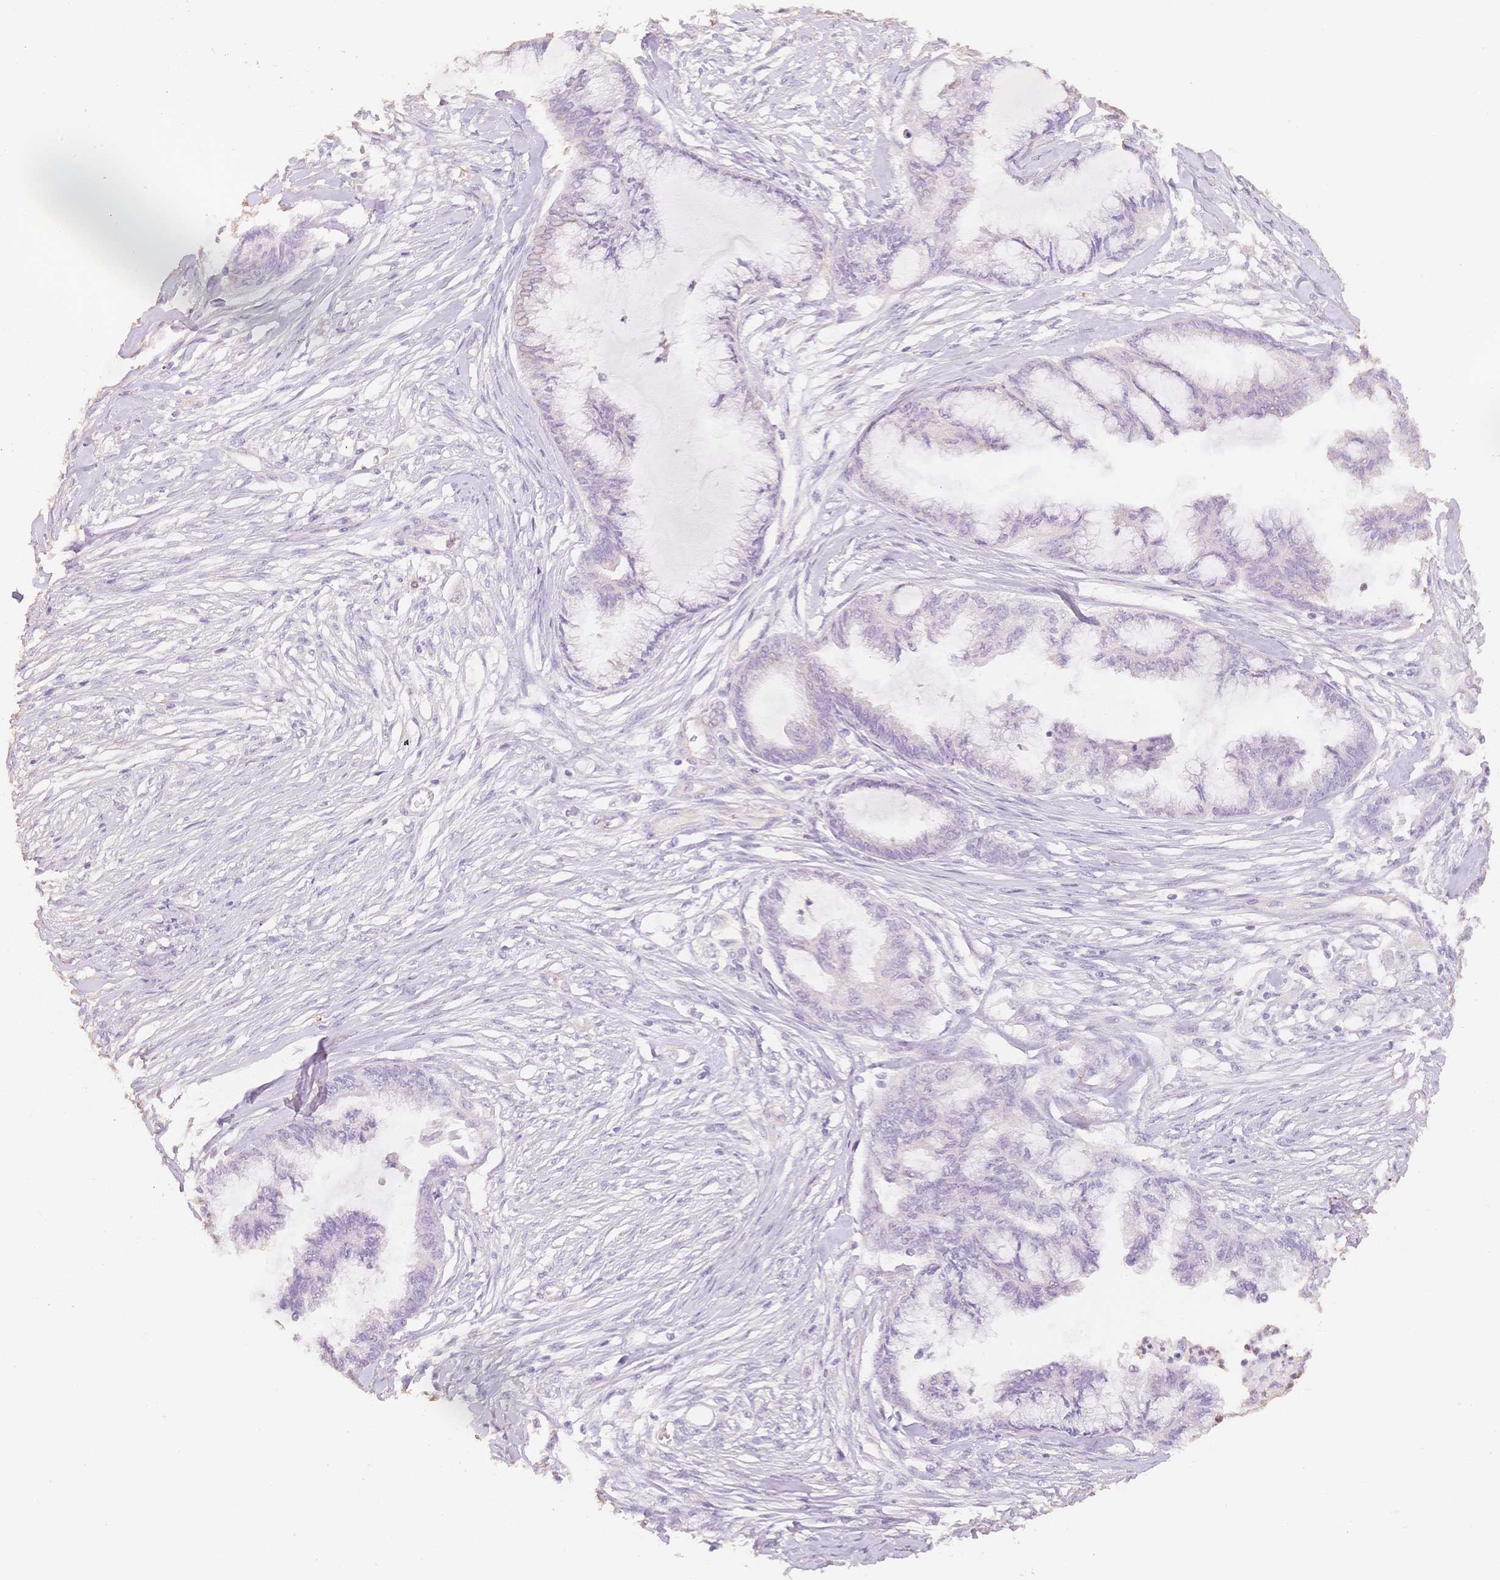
{"staining": {"intensity": "negative", "quantity": "none", "location": "none"}, "tissue": "endometrial cancer", "cell_type": "Tumor cells", "image_type": "cancer", "snomed": [{"axis": "morphology", "description": "Adenocarcinoma, NOS"}, {"axis": "topography", "description": "Endometrium"}], "caption": "There is no significant staining in tumor cells of endometrial cancer (adenocarcinoma).", "gene": "MBOAT7", "patient": {"sex": "female", "age": 86}}